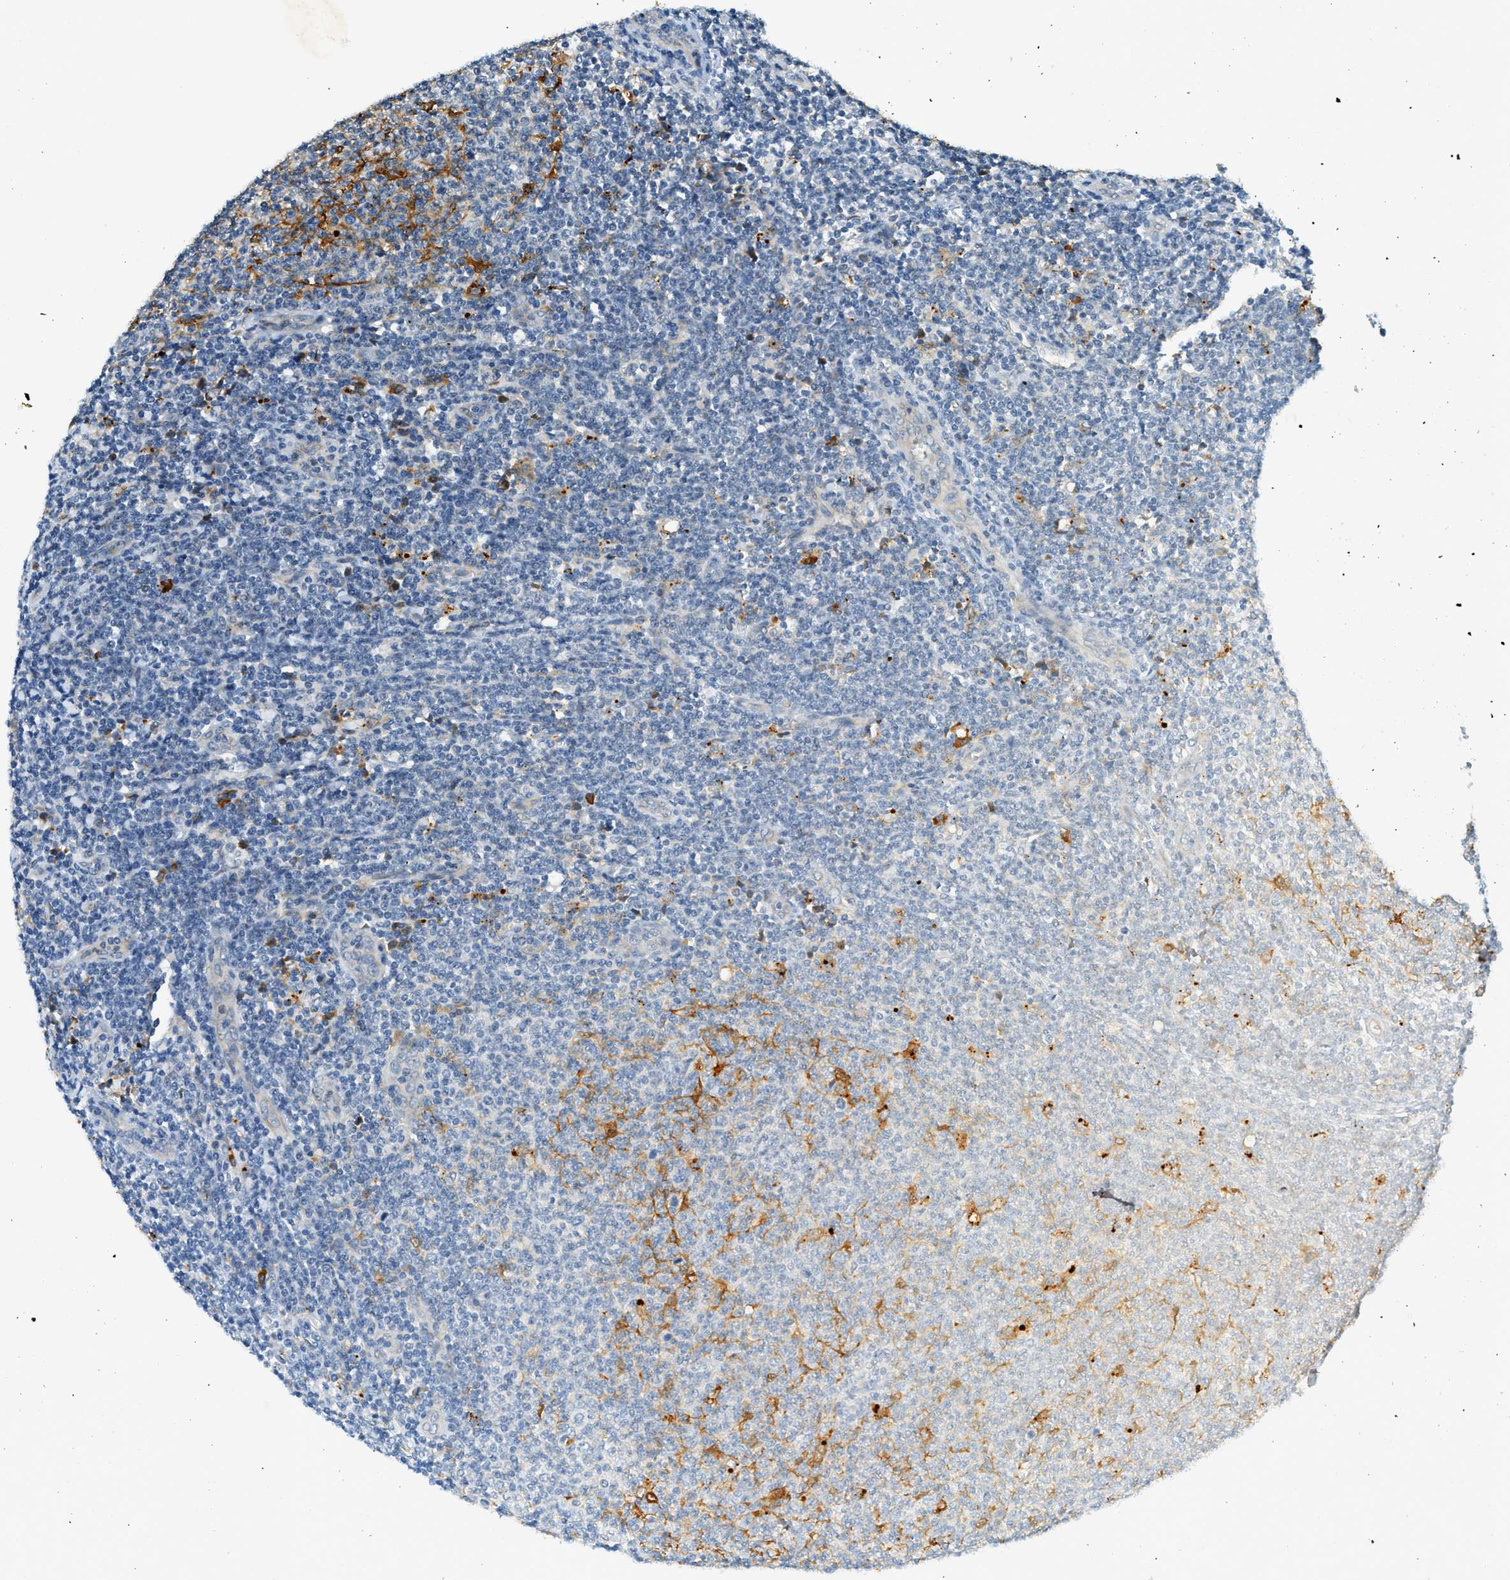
{"staining": {"intensity": "negative", "quantity": "none", "location": "none"}, "tissue": "lymphoma", "cell_type": "Tumor cells", "image_type": "cancer", "snomed": [{"axis": "morphology", "description": "Malignant lymphoma, non-Hodgkin's type, Low grade"}, {"axis": "topography", "description": "Lymph node"}], "caption": "Tumor cells show no significant protein positivity in lymphoma.", "gene": "HERC2", "patient": {"sex": "male", "age": 66}}